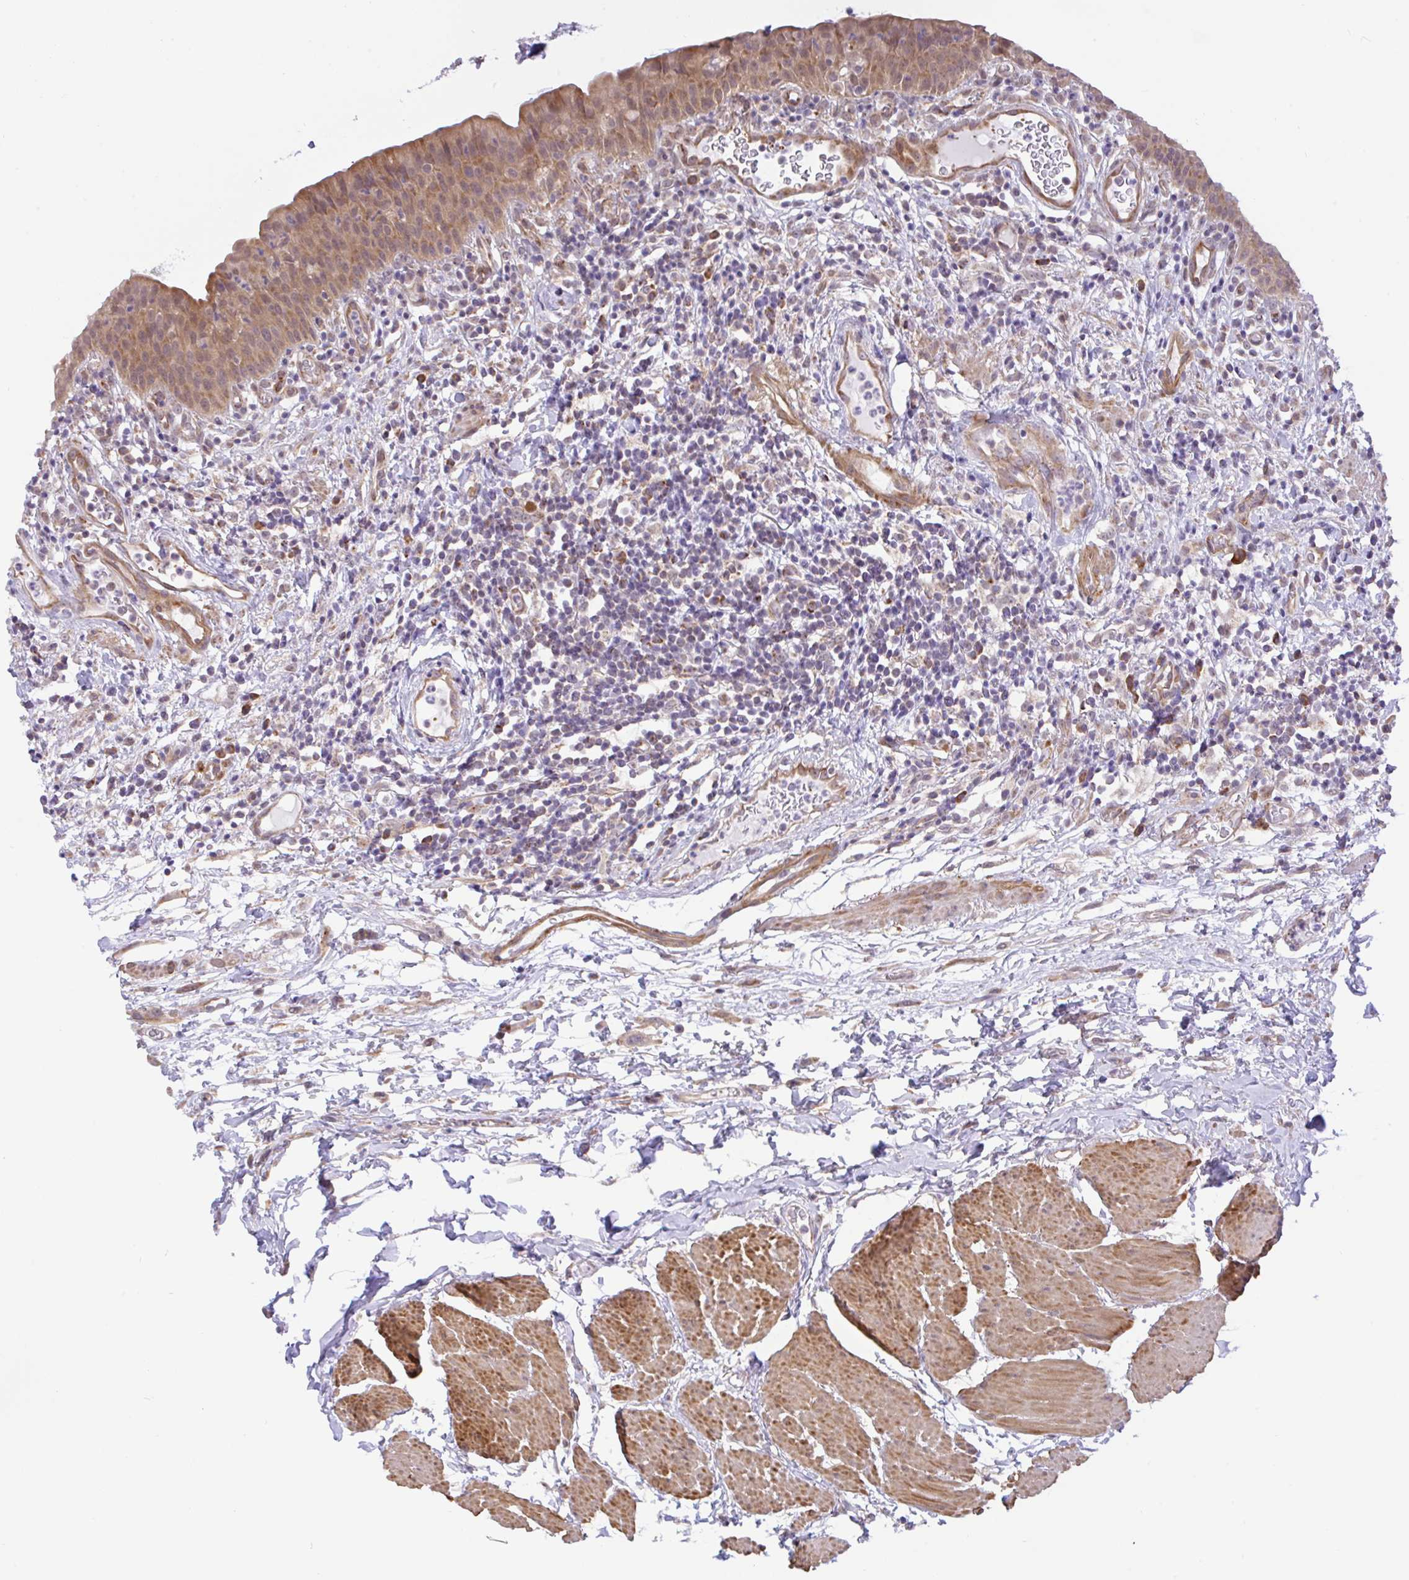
{"staining": {"intensity": "moderate", "quantity": ">75%", "location": "cytoplasmic/membranous,nuclear"}, "tissue": "urinary bladder", "cell_type": "Urothelial cells", "image_type": "normal", "snomed": [{"axis": "morphology", "description": "Normal tissue, NOS"}, {"axis": "morphology", "description": "Inflammation, NOS"}, {"axis": "topography", "description": "Urinary bladder"}], "caption": "Brown immunohistochemical staining in benign human urinary bladder shows moderate cytoplasmic/membranous,nuclear positivity in approximately >75% of urothelial cells.", "gene": "DLEU7", "patient": {"sex": "male", "age": 57}}